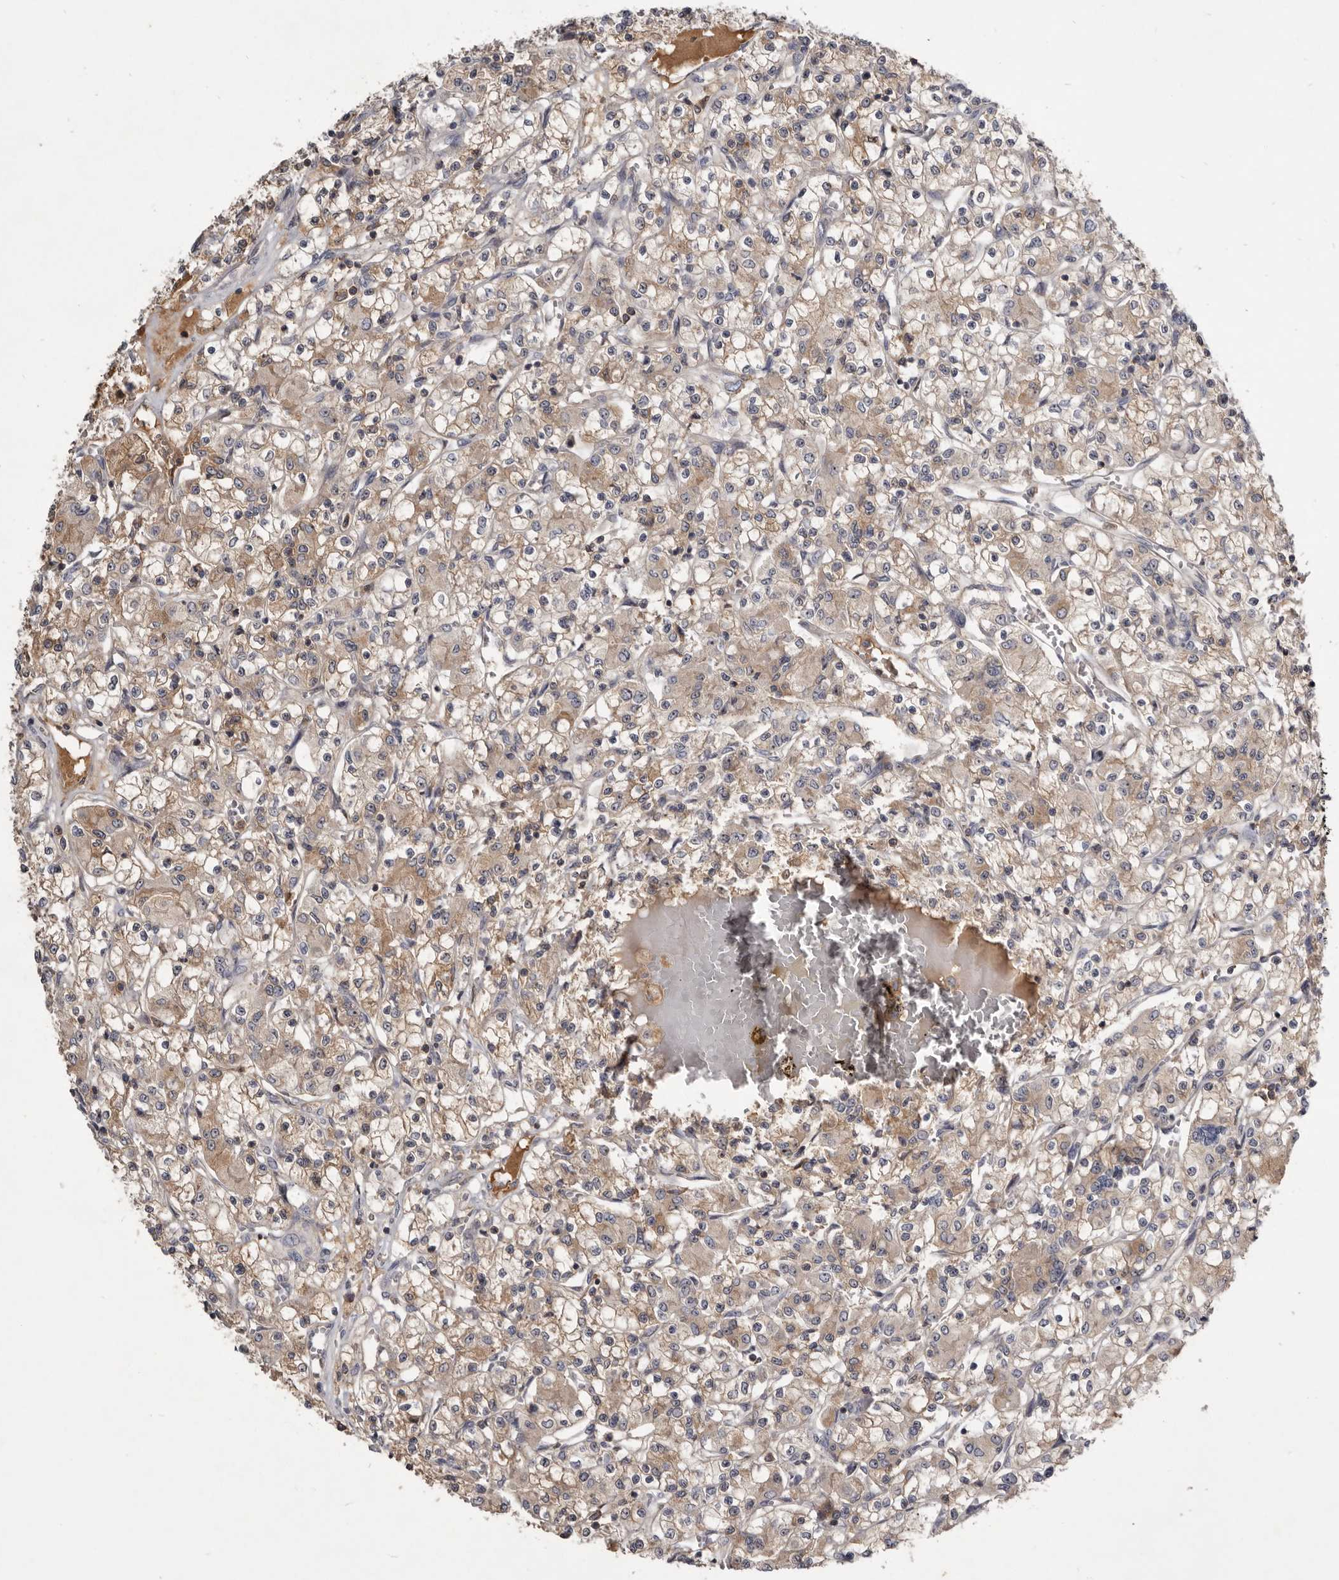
{"staining": {"intensity": "weak", "quantity": ">75%", "location": "cytoplasmic/membranous"}, "tissue": "renal cancer", "cell_type": "Tumor cells", "image_type": "cancer", "snomed": [{"axis": "morphology", "description": "Adenocarcinoma, NOS"}, {"axis": "topography", "description": "Kidney"}], "caption": "High-power microscopy captured an immunohistochemistry photomicrograph of renal cancer, revealing weak cytoplasmic/membranous positivity in about >75% of tumor cells. (brown staining indicates protein expression, while blue staining denotes nuclei).", "gene": "TTC39A", "patient": {"sex": "female", "age": 59}}